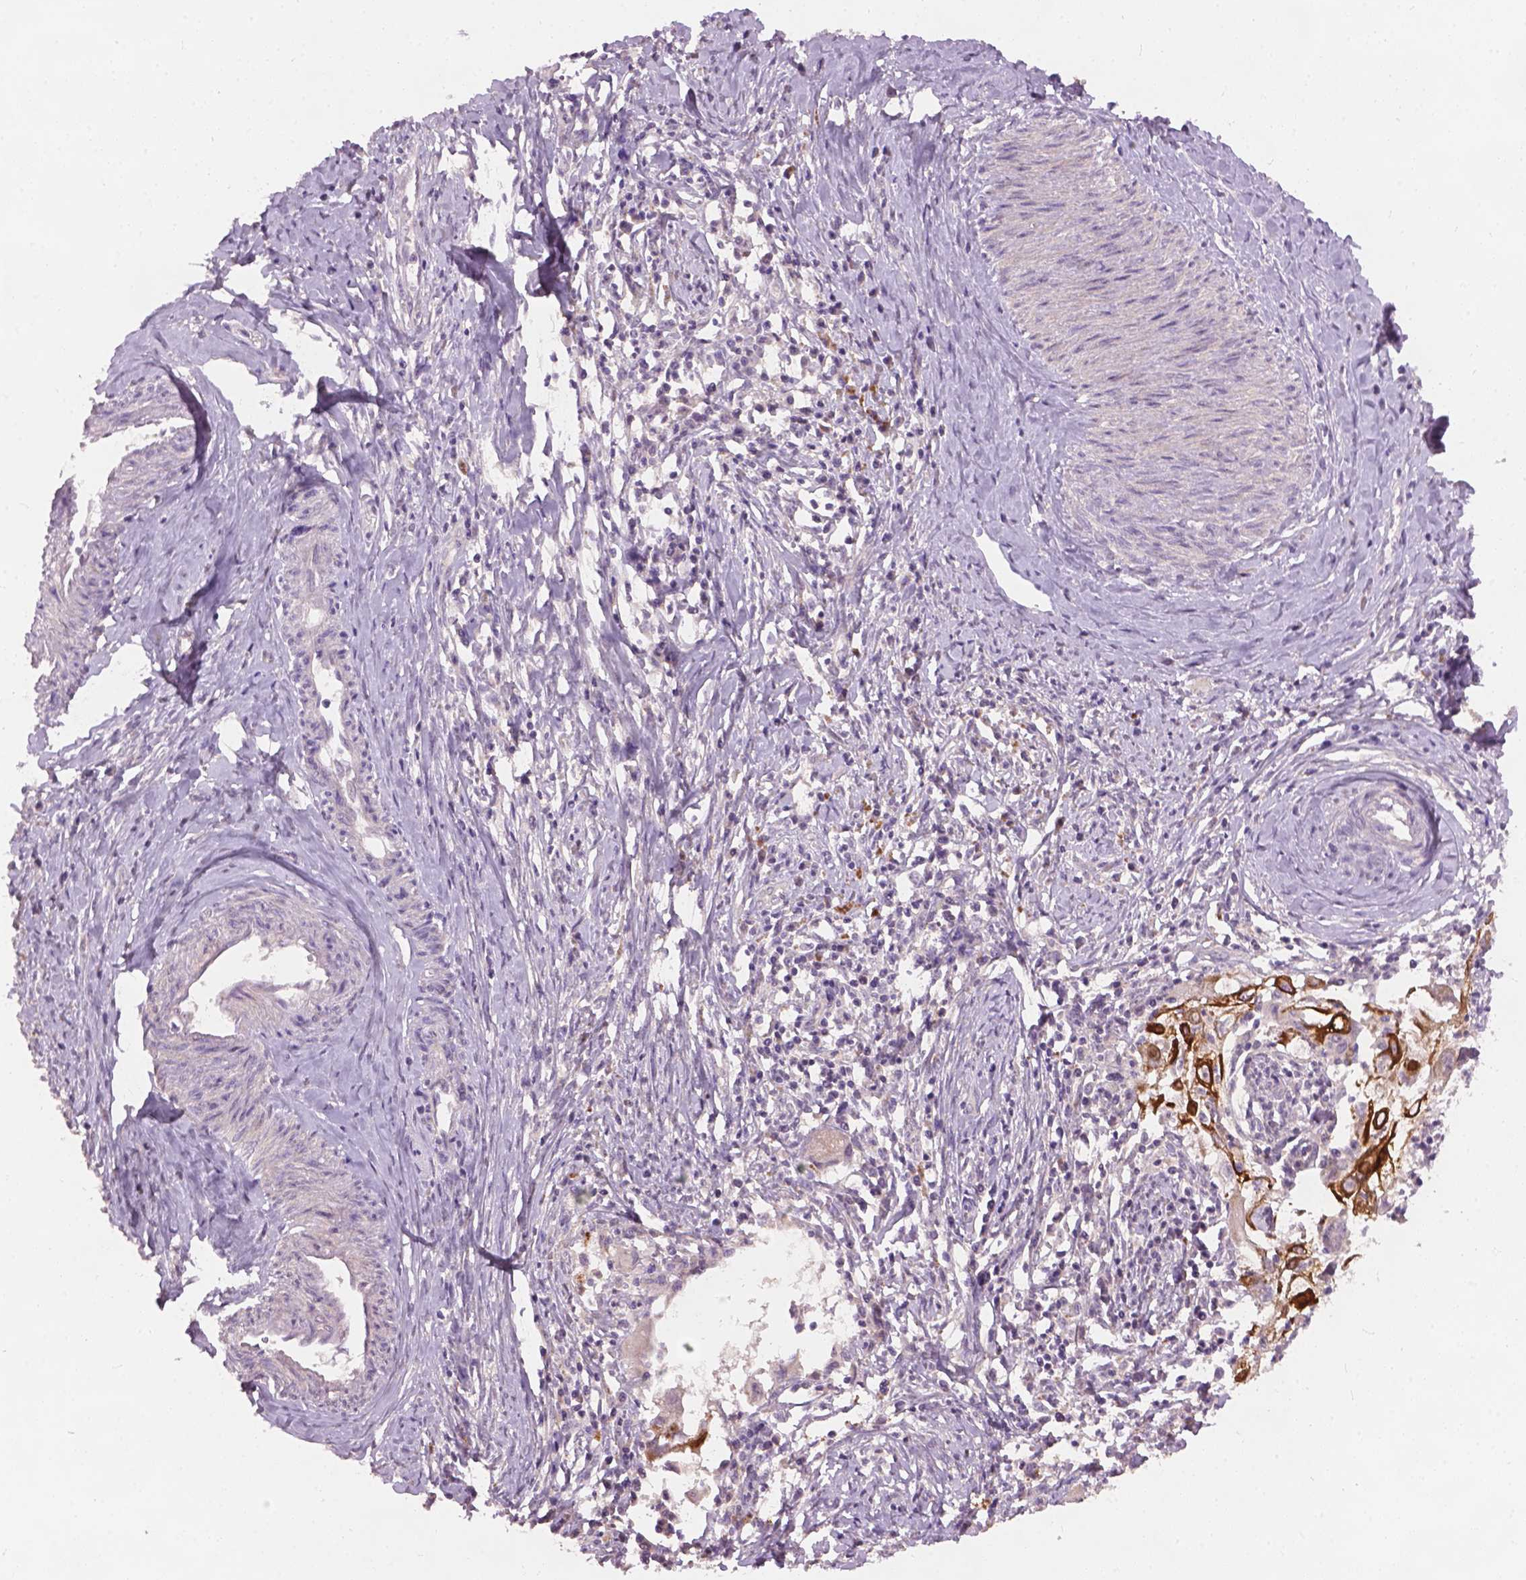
{"staining": {"intensity": "strong", "quantity": "25%-75%", "location": "cytoplasmic/membranous"}, "tissue": "cervical cancer", "cell_type": "Tumor cells", "image_type": "cancer", "snomed": [{"axis": "morphology", "description": "Squamous cell carcinoma, NOS"}, {"axis": "topography", "description": "Cervix"}], "caption": "A histopathology image of human cervical cancer (squamous cell carcinoma) stained for a protein demonstrates strong cytoplasmic/membranous brown staining in tumor cells.", "gene": "KRT17", "patient": {"sex": "female", "age": 30}}